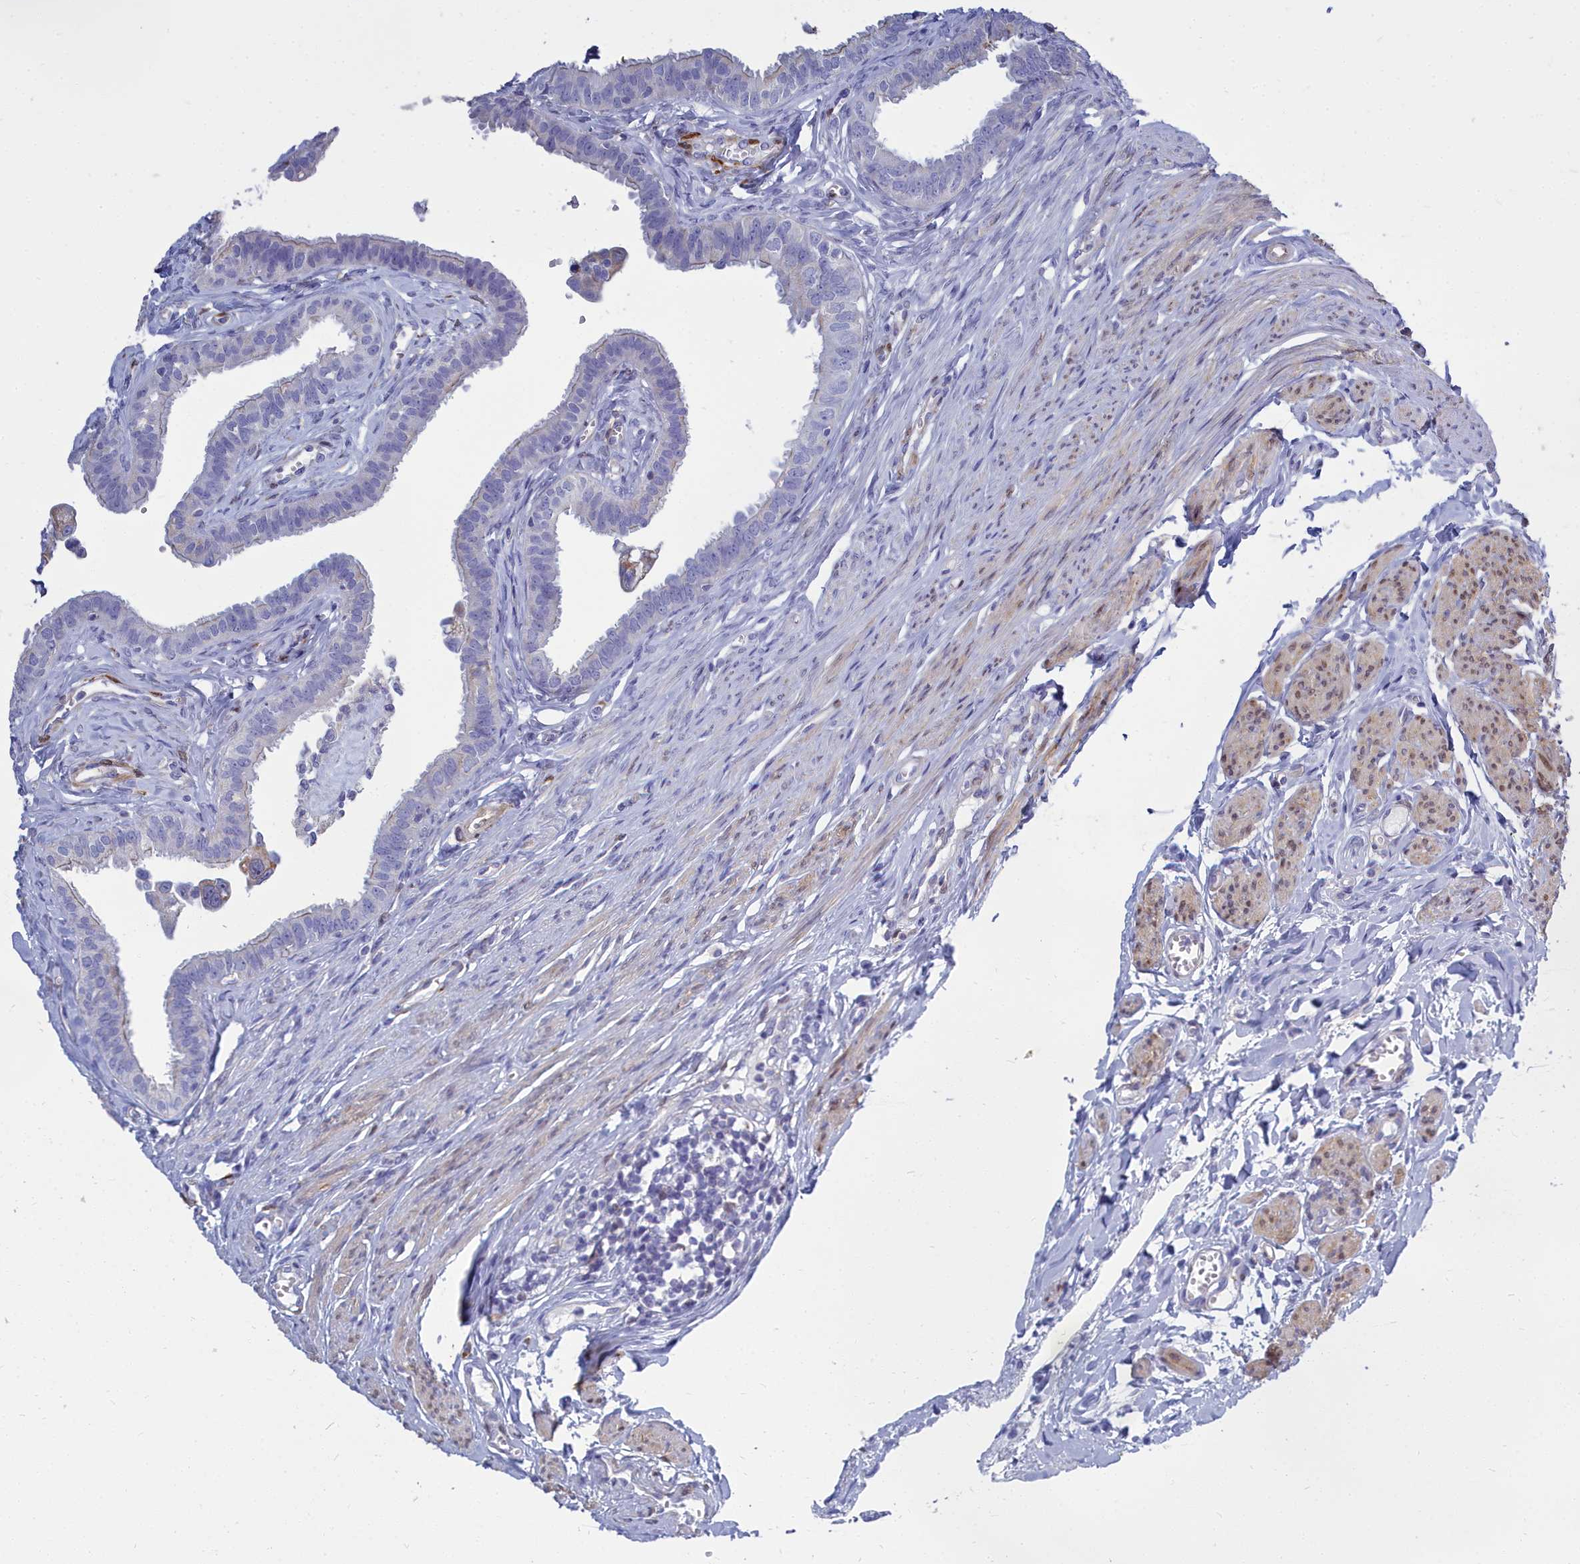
{"staining": {"intensity": "moderate", "quantity": "<25%", "location": "cytoplasmic/membranous"}, "tissue": "fallopian tube", "cell_type": "Glandular cells", "image_type": "normal", "snomed": [{"axis": "morphology", "description": "Normal tissue, NOS"}, {"axis": "morphology", "description": "Carcinoma, NOS"}, {"axis": "topography", "description": "Fallopian tube"}, {"axis": "topography", "description": "Ovary"}], "caption": "Immunohistochemistry (IHC) staining of unremarkable fallopian tube, which displays low levels of moderate cytoplasmic/membranous positivity in approximately <25% of glandular cells indicating moderate cytoplasmic/membranous protein staining. The staining was performed using DAB (3,3'-diaminobenzidine) (brown) for protein detection and nuclei were counterstained in hematoxylin (blue).", "gene": "PPP1R14A", "patient": {"sex": "female", "age": 59}}